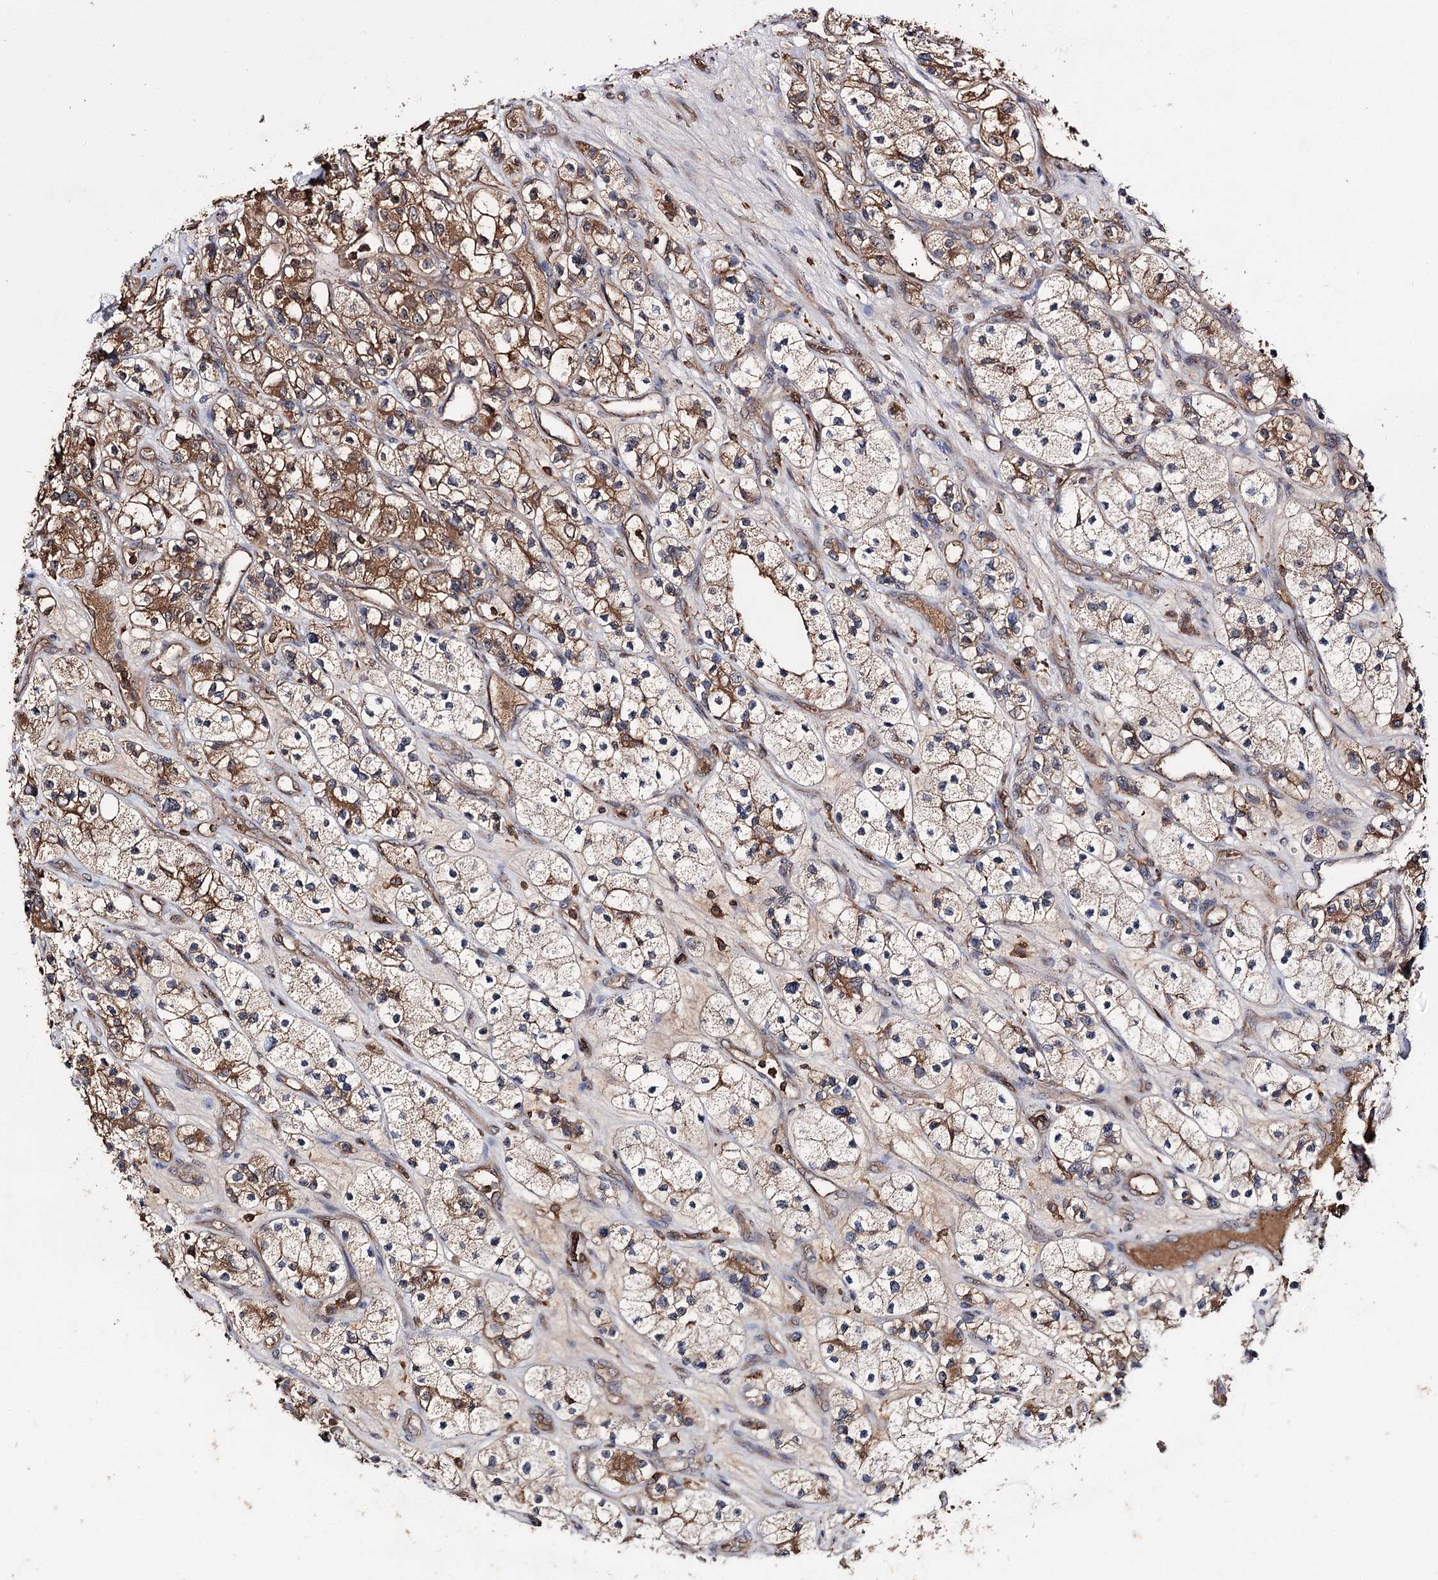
{"staining": {"intensity": "moderate", "quantity": ">75%", "location": "cytoplasmic/membranous"}, "tissue": "renal cancer", "cell_type": "Tumor cells", "image_type": "cancer", "snomed": [{"axis": "morphology", "description": "Adenocarcinoma, NOS"}, {"axis": "topography", "description": "Kidney"}], "caption": "Immunohistochemical staining of renal cancer exhibits medium levels of moderate cytoplasmic/membranous protein expression in approximately >75% of tumor cells. The staining was performed using DAB (3,3'-diaminobenzidine), with brown indicating positive protein expression. Nuclei are stained blue with hematoxylin.", "gene": "FAM53B", "patient": {"sex": "female", "age": 57}}